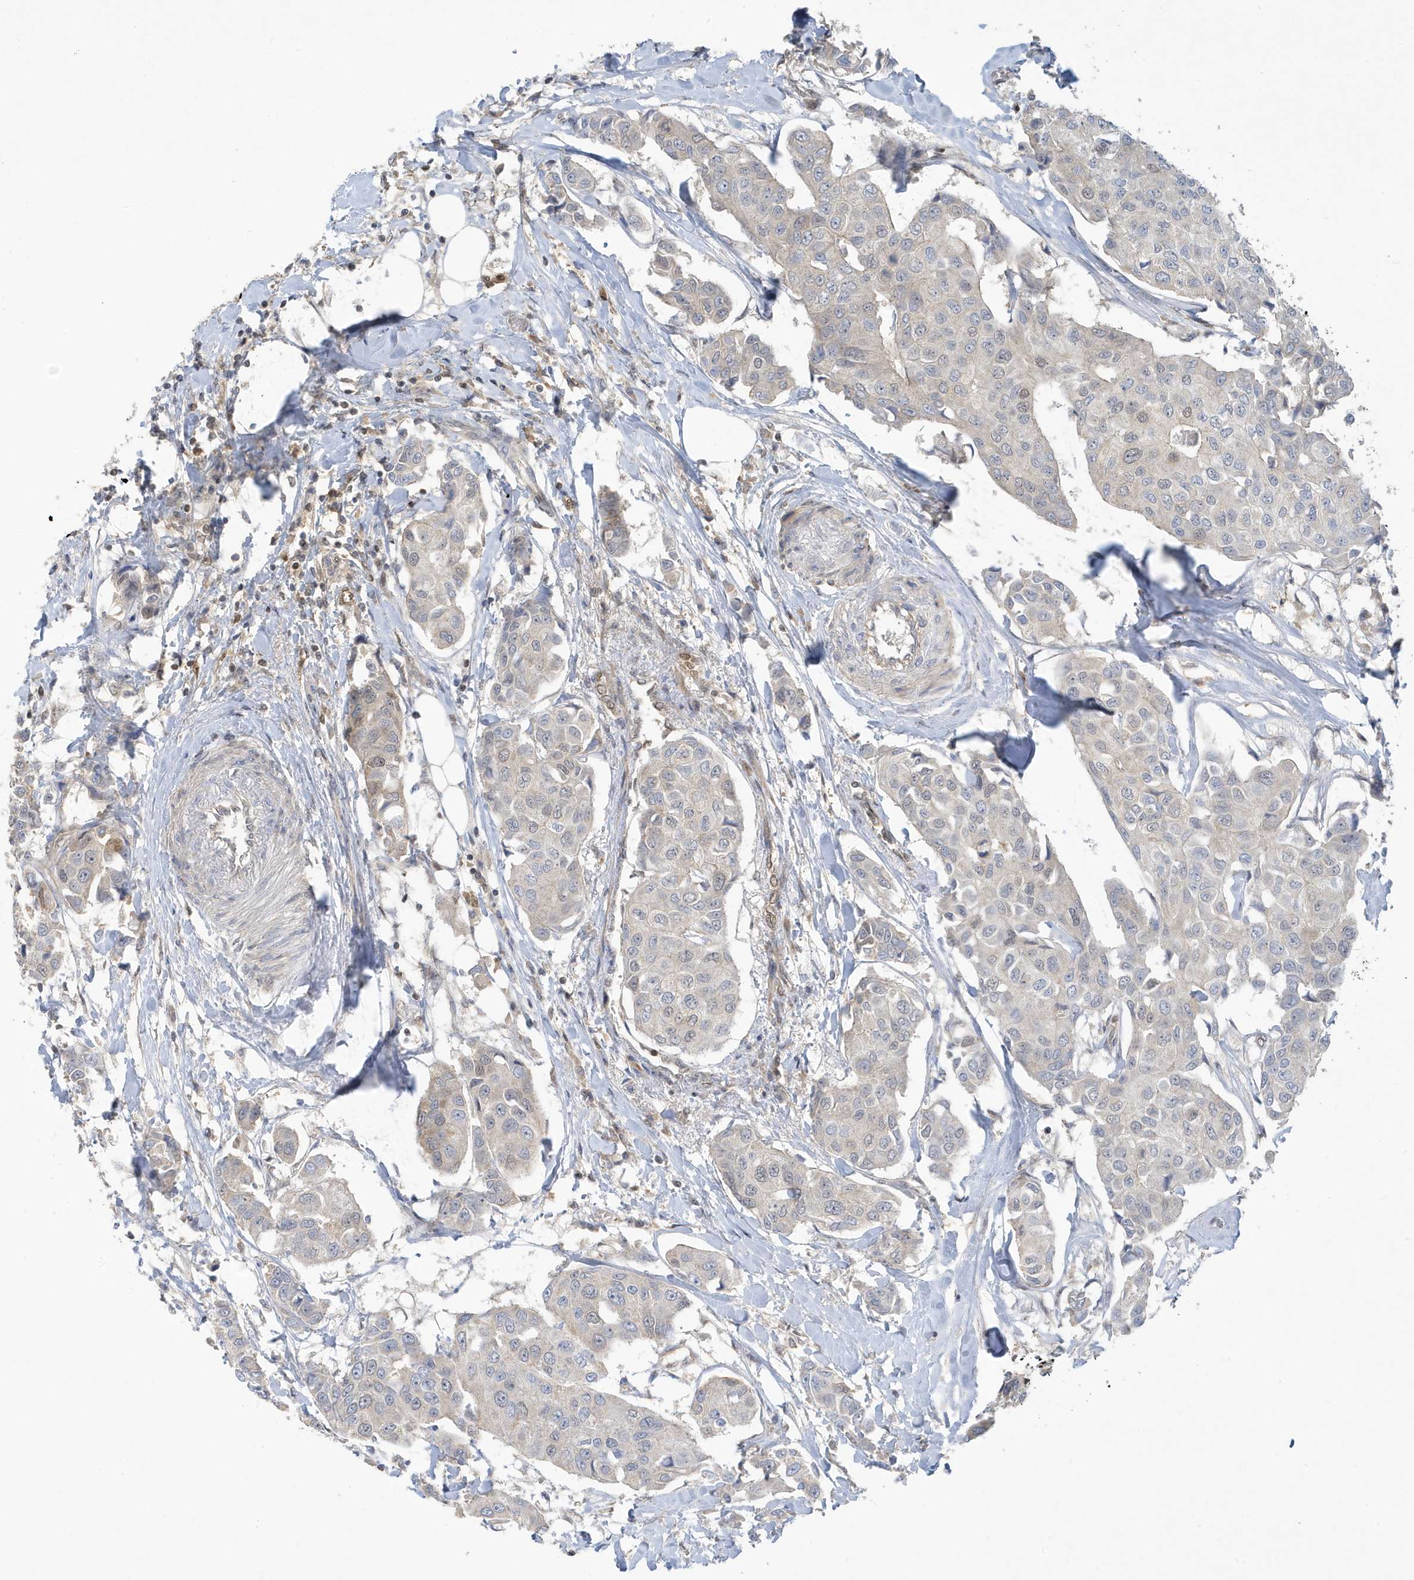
{"staining": {"intensity": "negative", "quantity": "none", "location": "none"}, "tissue": "breast cancer", "cell_type": "Tumor cells", "image_type": "cancer", "snomed": [{"axis": "morphology", "description": "Duct carcinoma"}, {"axis": "topography", "description": "Breast"}], "caption": "DAB immunohistochemical staining of breast invasive ductal carcinoma displays no significant expression in tumor cells.", "gene": "NCOA7", "patient": {"sex": "female", "age": 80}}